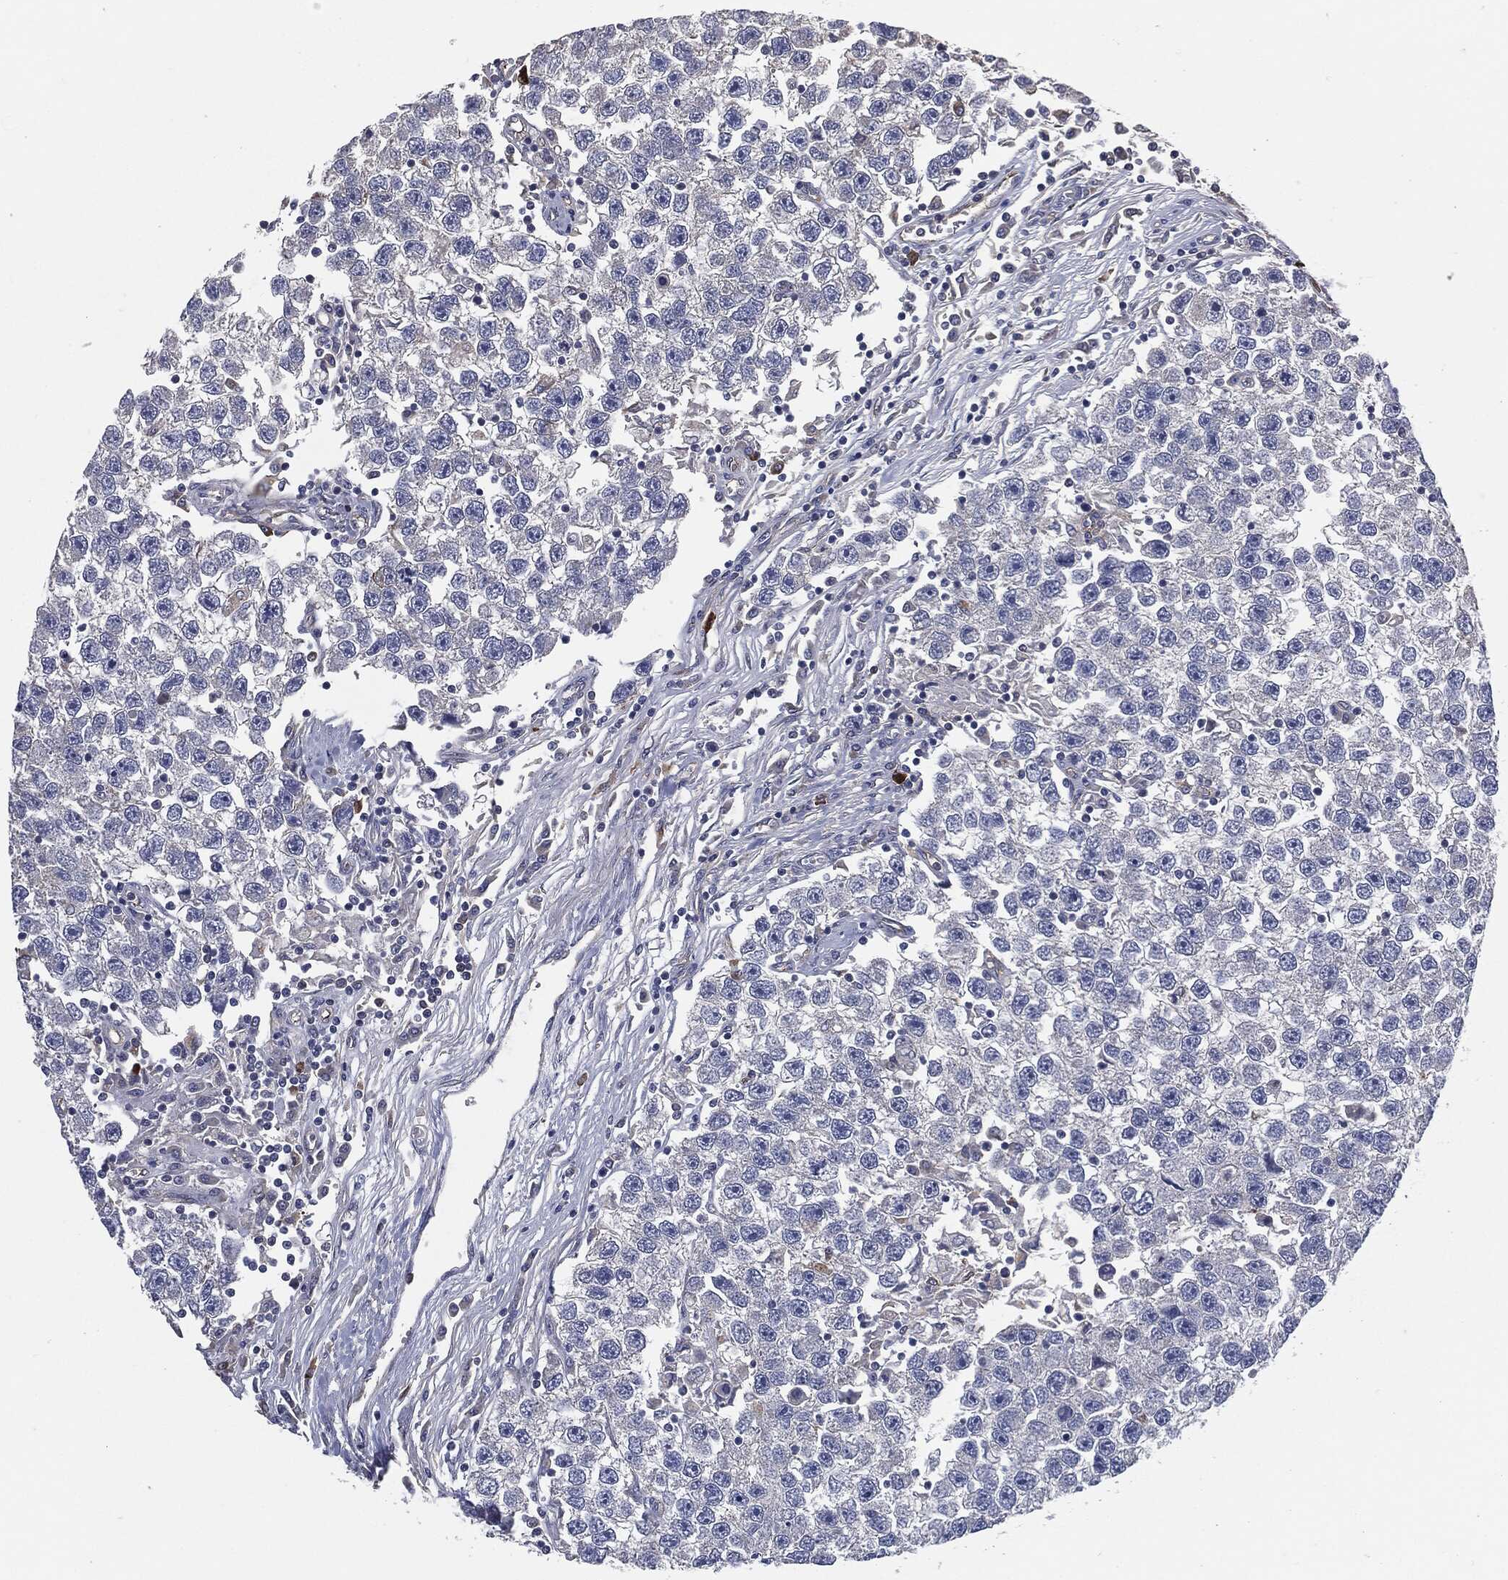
{"staining": {"intensity": "negative", "quantity": "none", "location": "none"}, "tissue": "testis cancer", "cell_type": "Tumor cells", "image_type": "cancer", "snomed": [{"axis": "morphology", "description": "Seminoma, NOS"}, {"axis": "topography", "description": "Testis"}], "caption": "IHC histopathology image of neoplastic tissue: human seminoma (testis) stained with DAB (3,3'-diaminobenzidine) demonstrates no significant protein staining in tumor cells.", "gene": "SVIL", "patient": {"sex": "male", "age": 26}}